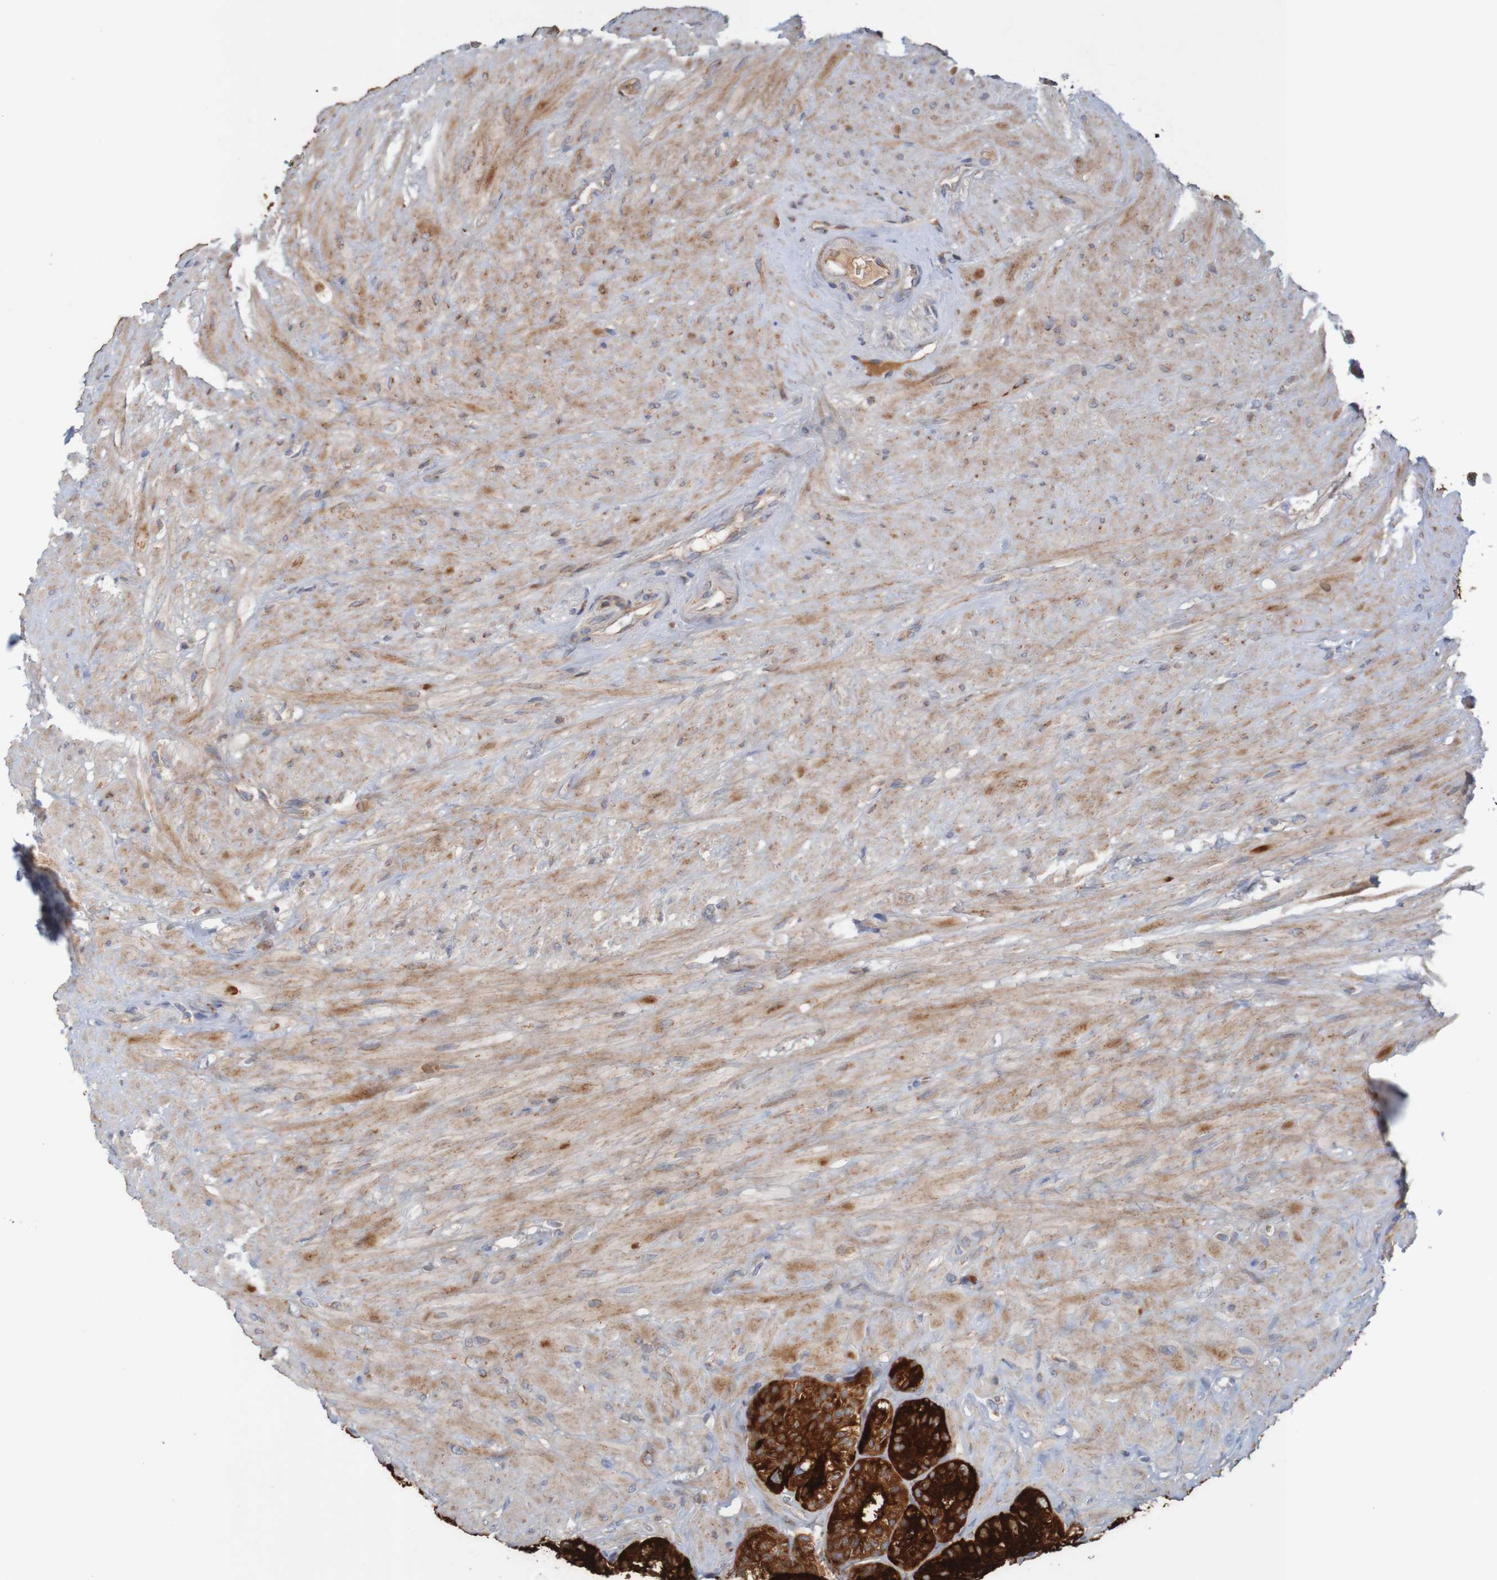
{"staining": {"intensity": "strong", "quantity": ">75%", "location": "cytoplasmic/membranous"}, "tissue": "seminal vesicle", "cell_type": "Glandular cells", "image_type": "normal", "snomed": [{"axis": "morphology", "description": "Normal tissue, NOS"}, {"axis": "topography", "description": "Seminal veicle"}], "caption": "A photomicrograph of seminal vesicle stained for a protein shows strong cytoplasmic/membranous brown staining in glandular cells.", "gene": "NAV2", "patient": {"sex": "male", "age": 68}}